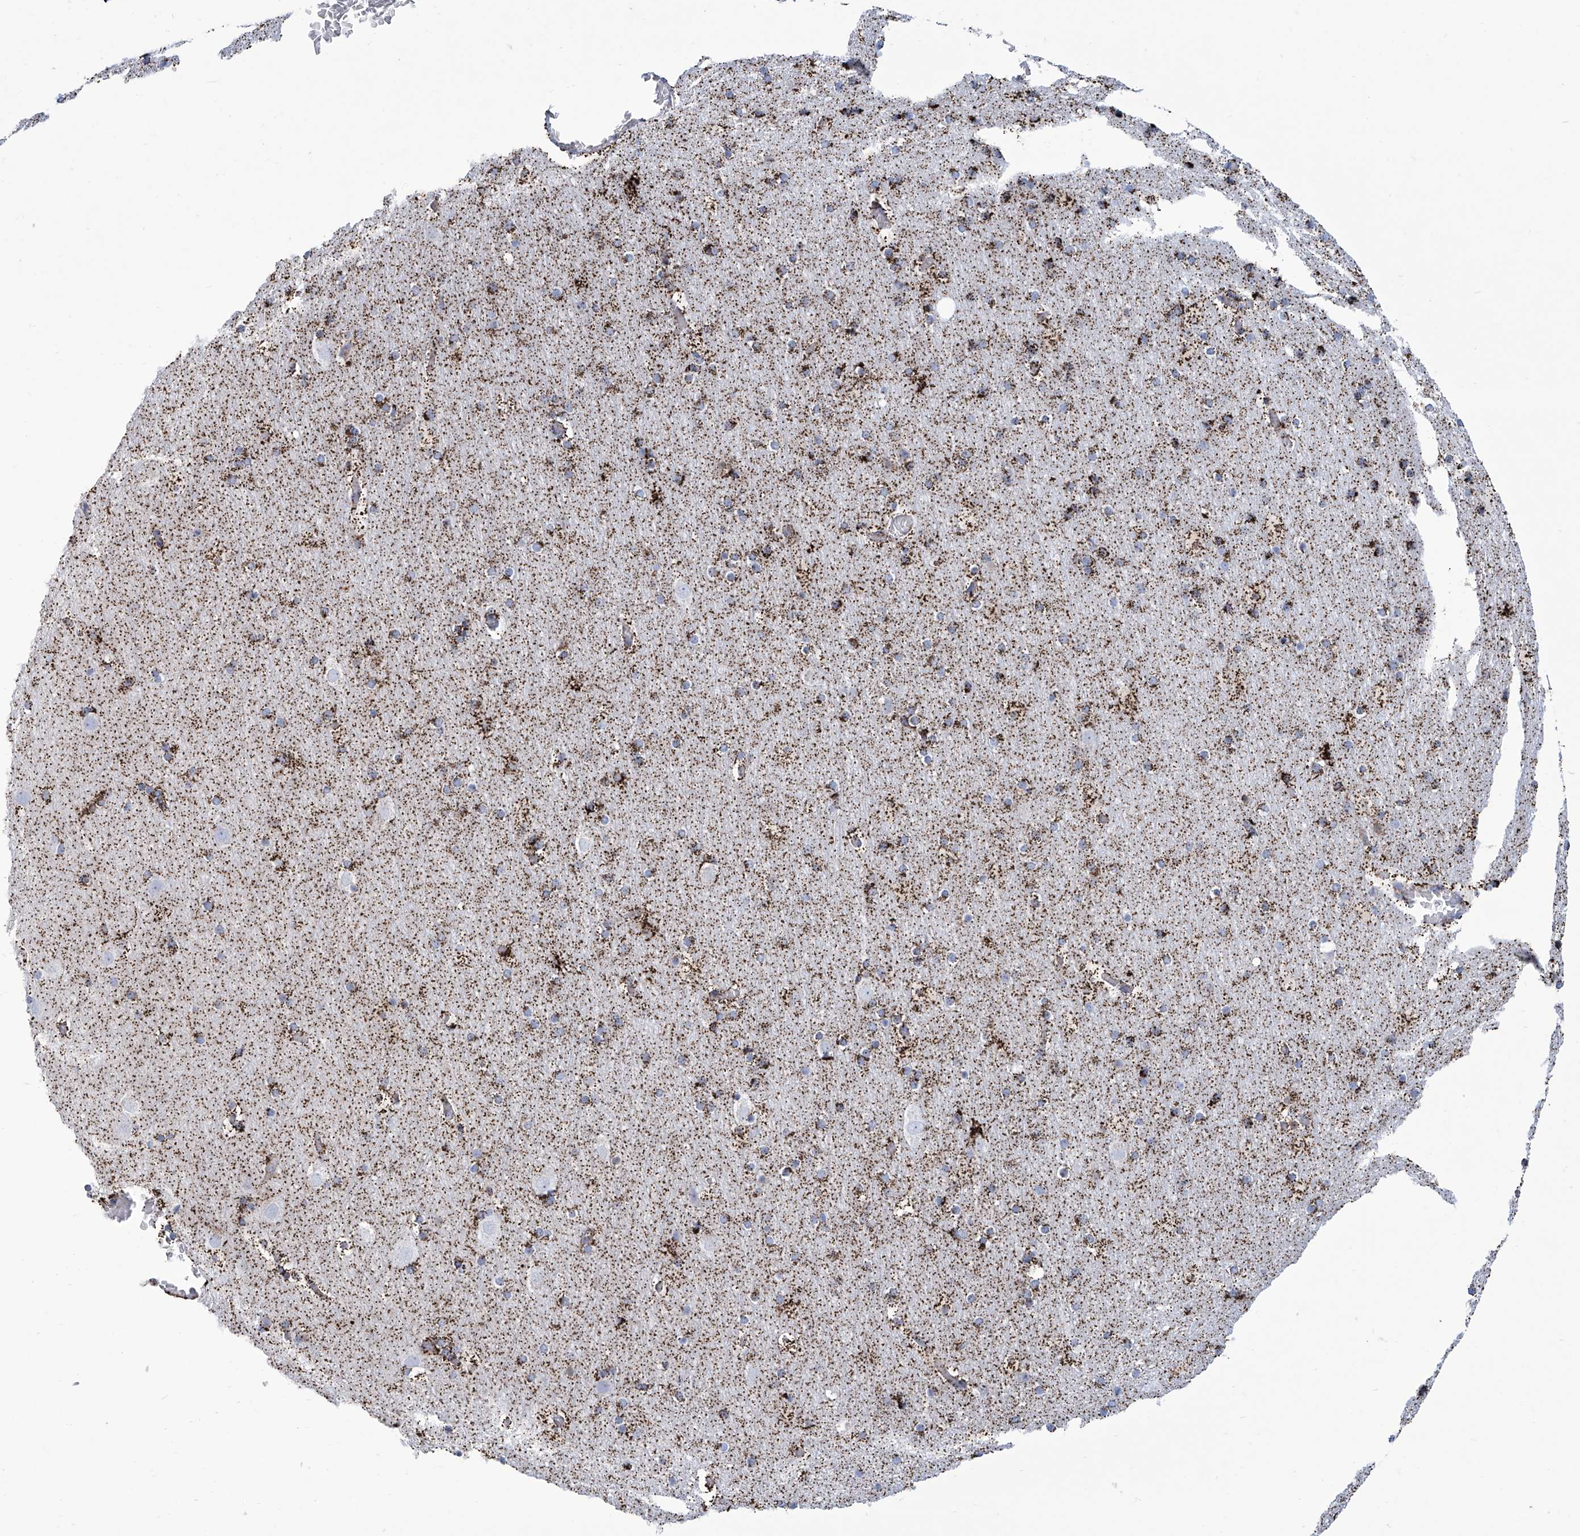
{"staining": {"intensity": "moderate", "quantity": ">75%", "location": "cytoplasmic/membranous"}, "tissue": "cerebral cortex", "cell_type": "Endothelial cells", "image_type": "normal", "snomed": [{"axis": "morphology", "description": "Normal tissue, NOS"}, {"axis": "topography", "description": "Cerebral cortex"}], "caption": "Immunohistochemical staining of normal human cerebral cortex shows moderate cytoplasmic/membranous protein staining in approximately >75% of endothelial cells.", "gene": "ALDH6A1", "patient": {"sex": "male", "age": 57}}